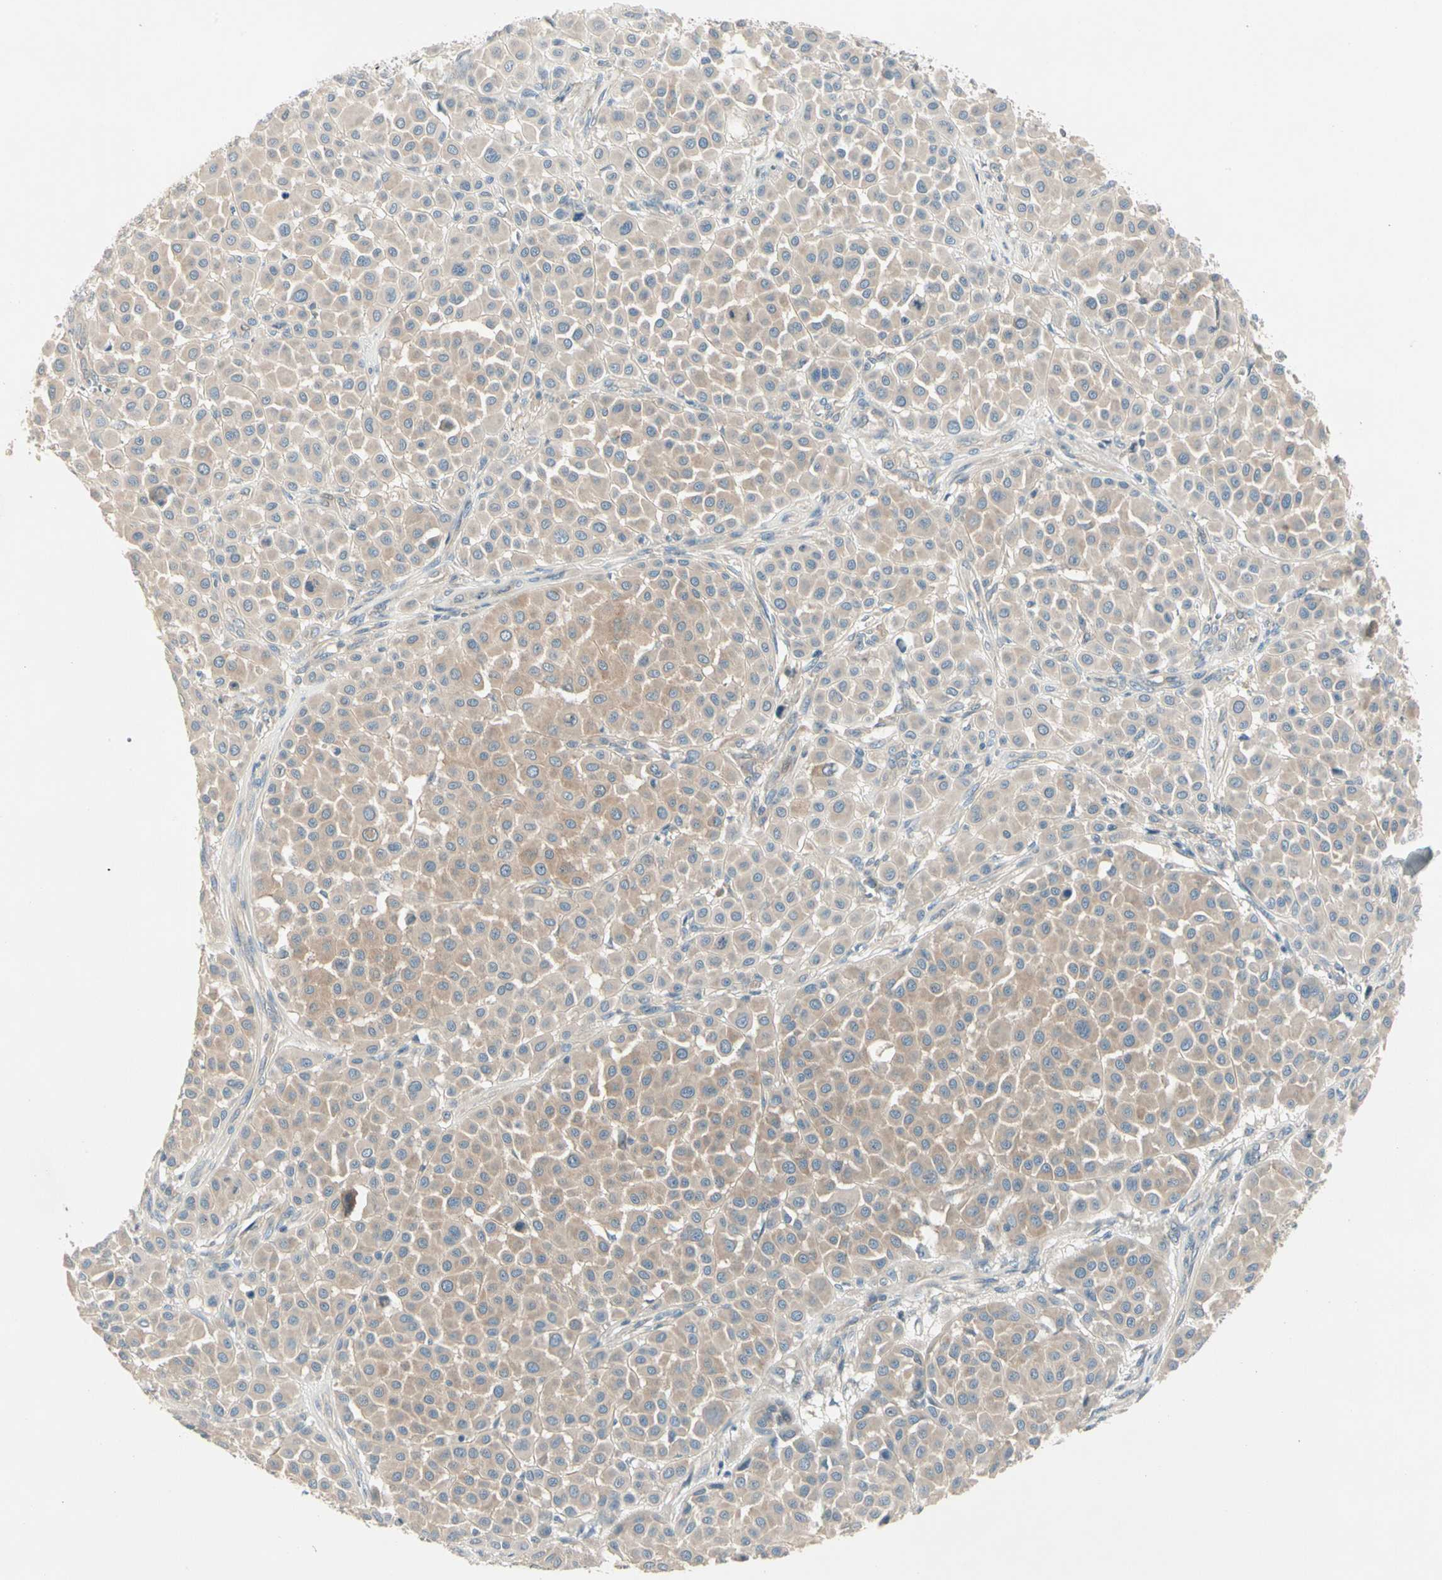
{"staining": {"intensity": "weak", "quantity": "25%-75%", "location": "cytoplasmic/membranous"}, "tissue": "melanoma", "cell_type": "Tumor cells", "image_type": "cancer", "snomed": [{"axis": "morphology", "description": "Malignant melanoma, Metastatic site"}, {"axis": "topography", "description": "Soft tissue"}], "caption": "Immunohistochemistry of melanoma exhibits low levels of weak cytoplasmic/membranous expression in approximately 25%-75% of tumor cells.", "gene": "IL1R1", "patient": {"sex": "male", "age": 41}}